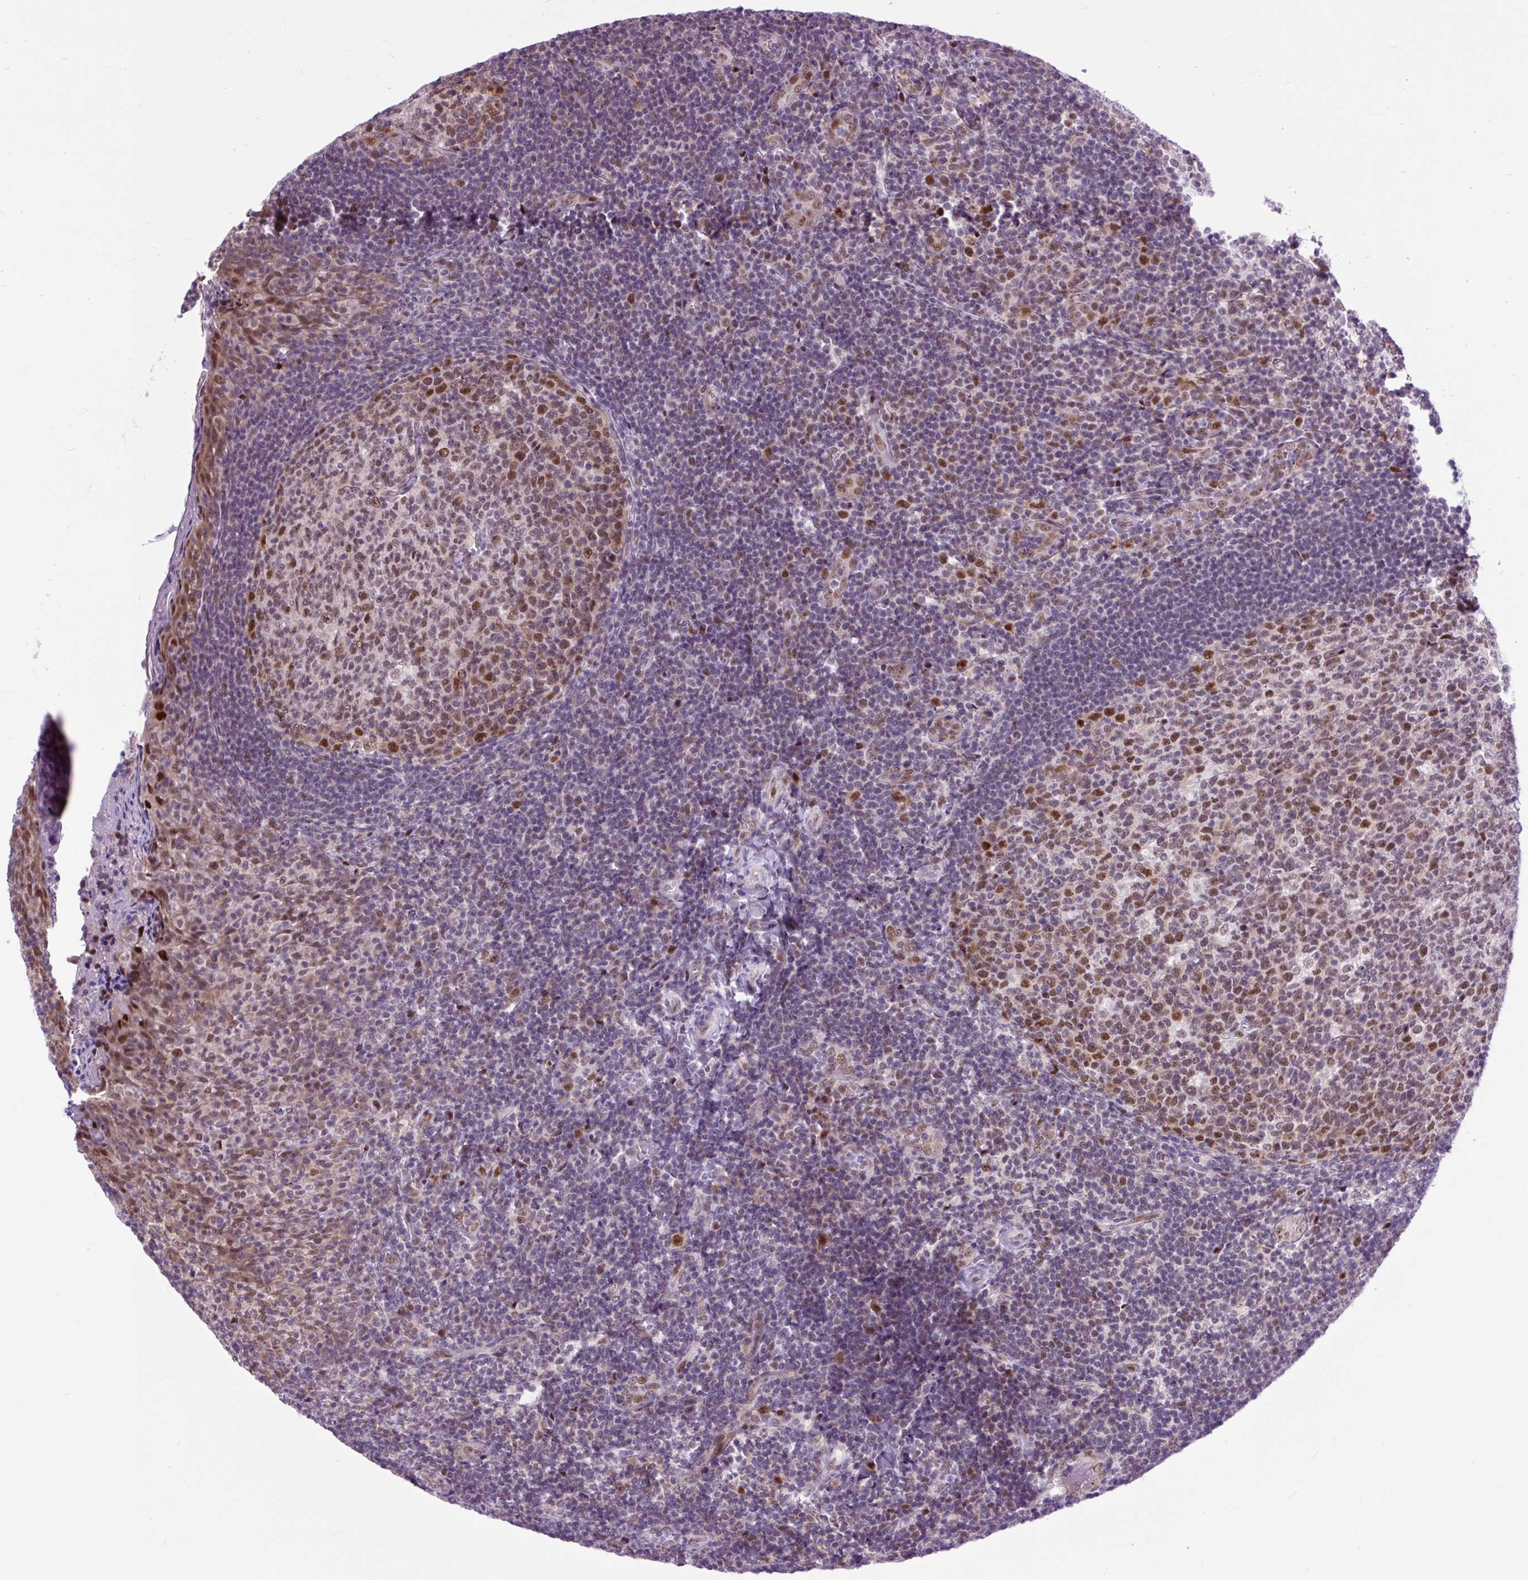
{"staining": {"intensity": "moderate", "quantity": ">75%", "location": "nuclear"}, "tissue": "tonsil", "cell_type": "Germinal center cells", "image_type": "normal", "snomed": [{"axis": "morphology", "description": "Normal tissue, NOS"}, {"axis": "topography", "description": "Tonsil"}], "caption": "A brown stain labels moderate nuclear expression of a protein in germinal center cells of benign human tonsil. (DAB IHC, brown staining for protein, blue staining for nuclei).", "gene": "CLK2", "patient": {"sex": "female", "age": 10}}